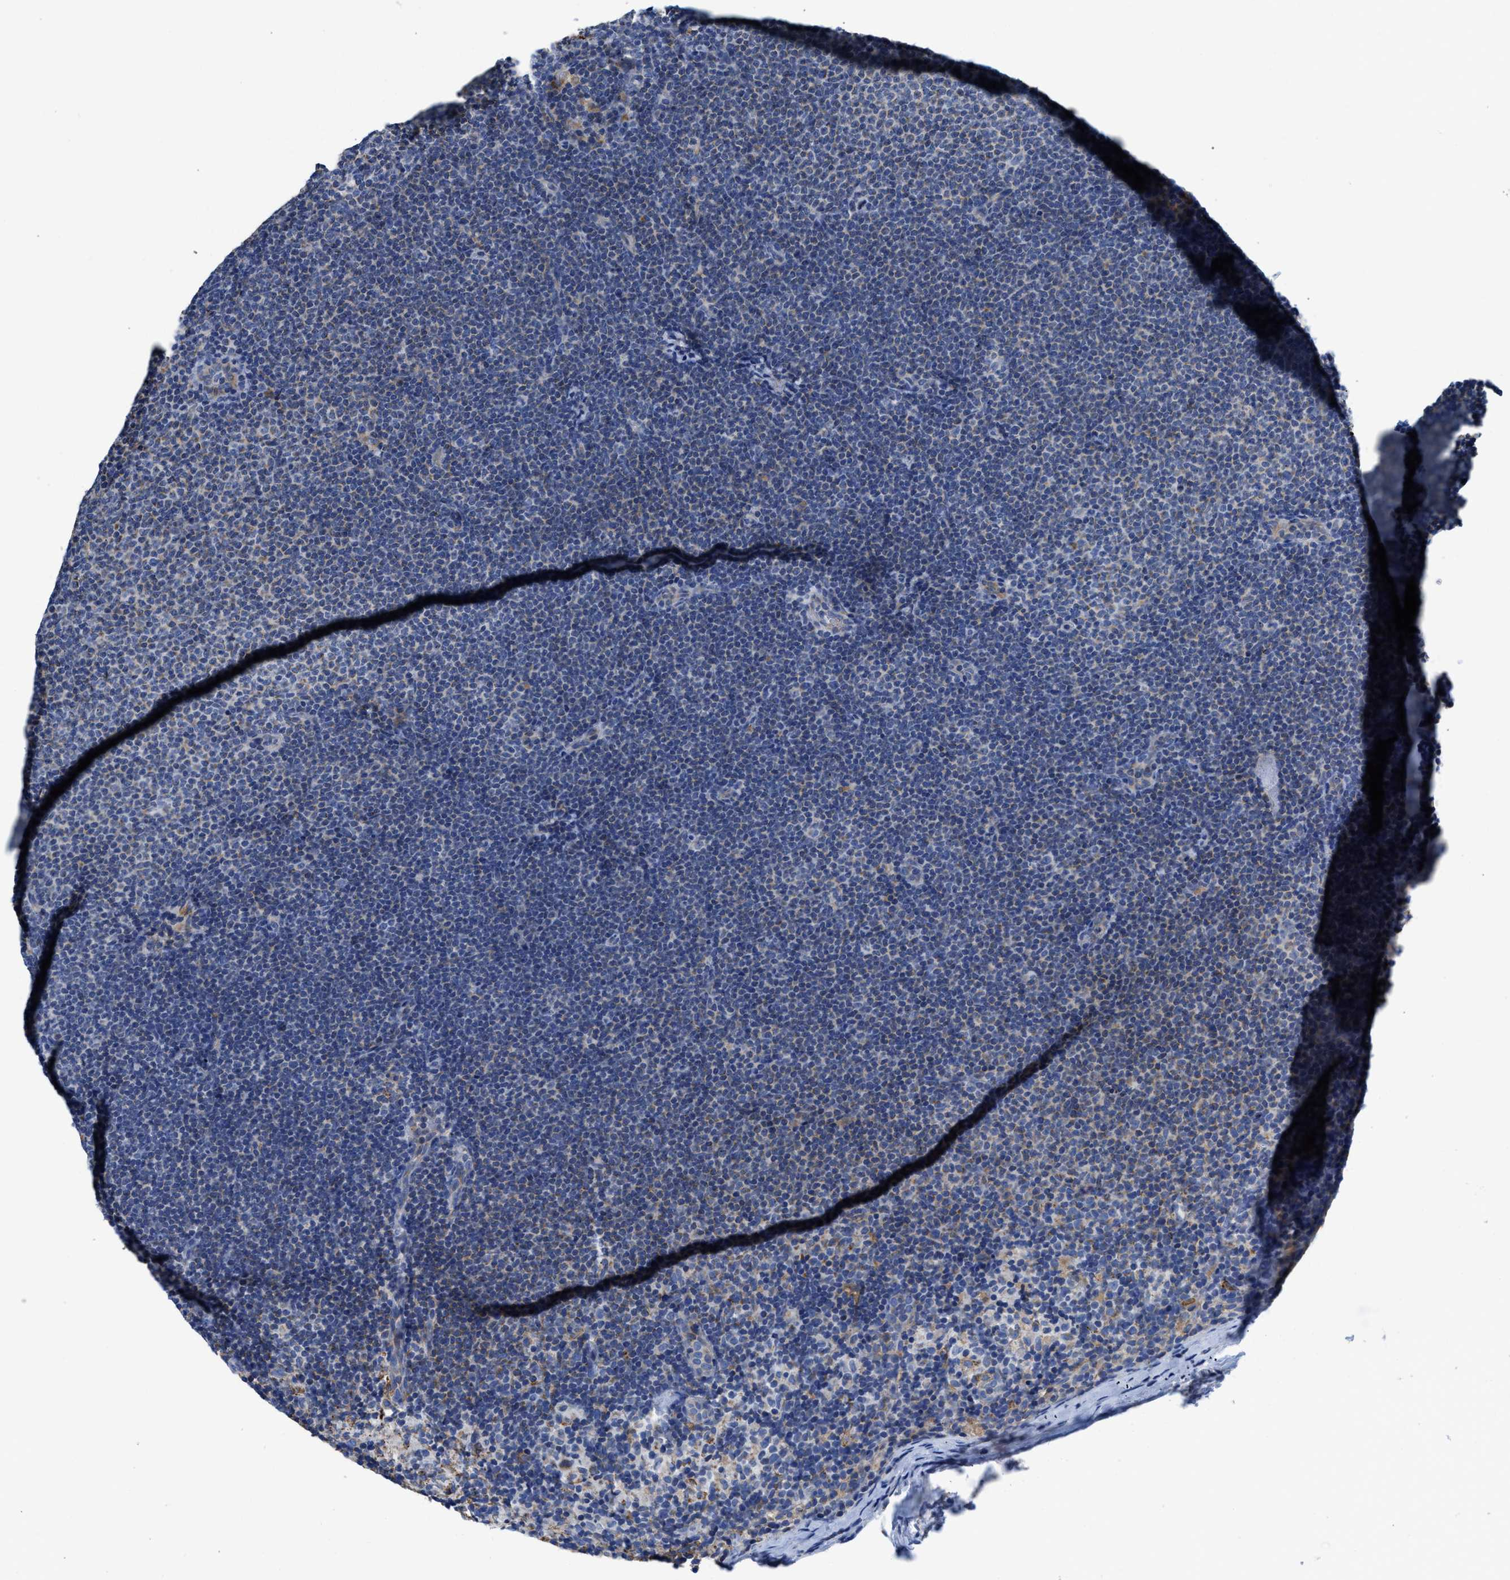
{"staining": {"intensity": "weak", "quantity": "<25%", "location": "cytoplasmic/membranous"}, "tissue": "lymphoma", "cell_type": "Tumor cells", "image_type": "cancer", "snomed": [{"axis": "morphology", "description": "Malignant lymphoma, non-Hodgkin's type, Low grade"}, {"axis": "topography", "description": "Lymph node"}], "caption": "Immunohistochemistry (IHC) image of neoplastic tissue: human low-grade malignant lymphoma, non-Hodgkin's type stained with DAB shows no significant protein staining in tumor cells.", "gene": "SLC25A13", "patient": {"sex": "female", "age": 53}}